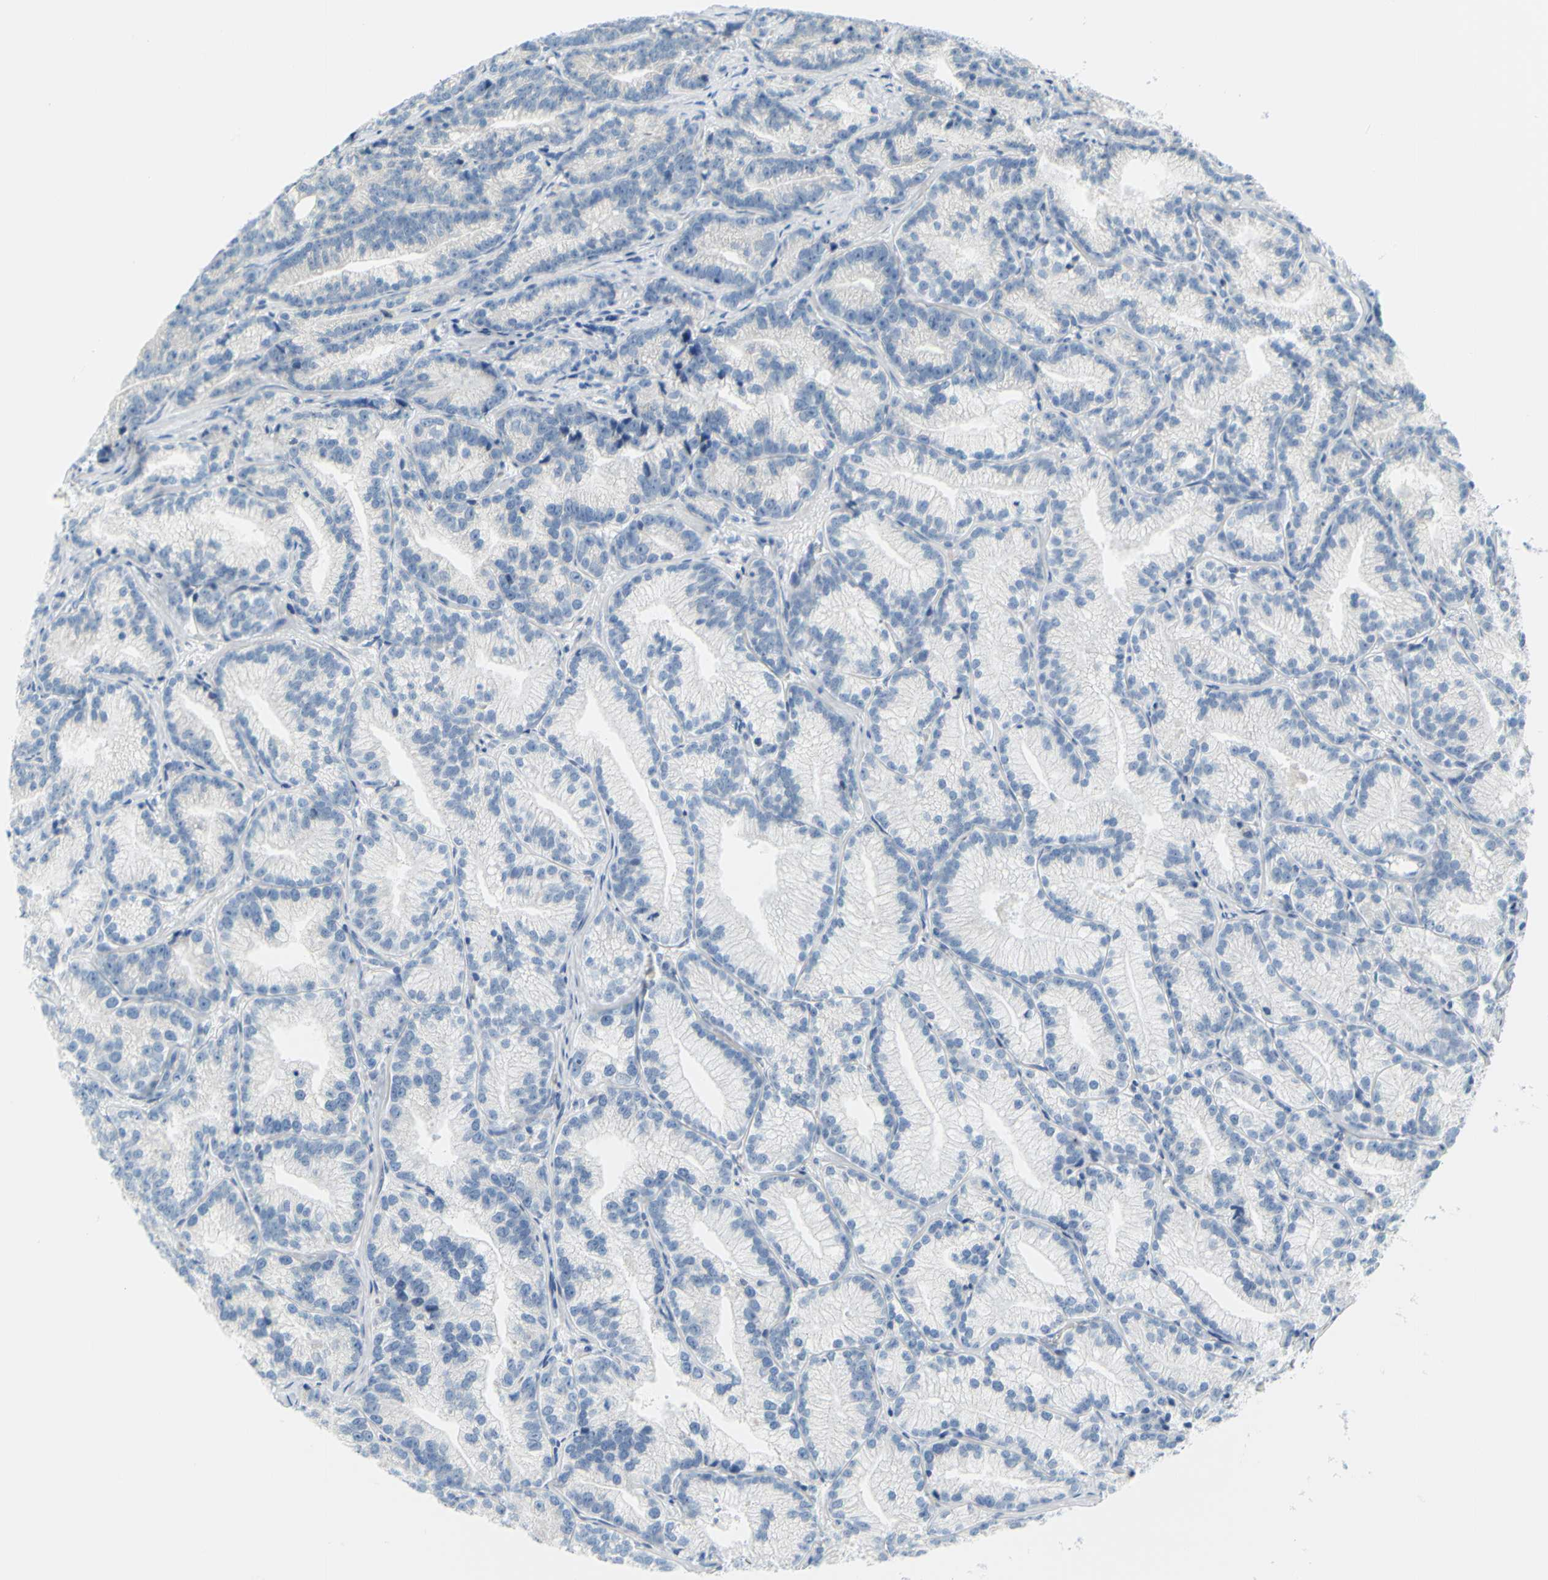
{"staining": {"intensity": "negative", "quantity": "none", "location": "none"}, "tissue": "prostate cancer", "cell_type": "Tumor cells", "image_type": "cancer", "snomed": [{"axis": "morphology", "description": "Adenocarcinoma, Low grade"}, {"axis": "topography", "description": "Prostate"}], "caption": "The photomicrograph displays no significant positivity in tumor cells of prostate cancer (adenocarcinoma (low-grade)). (DAB IHC with hematoxylin counter stain).", "gene": "DCT", "patient": {"sex": "male", "age": 89}}